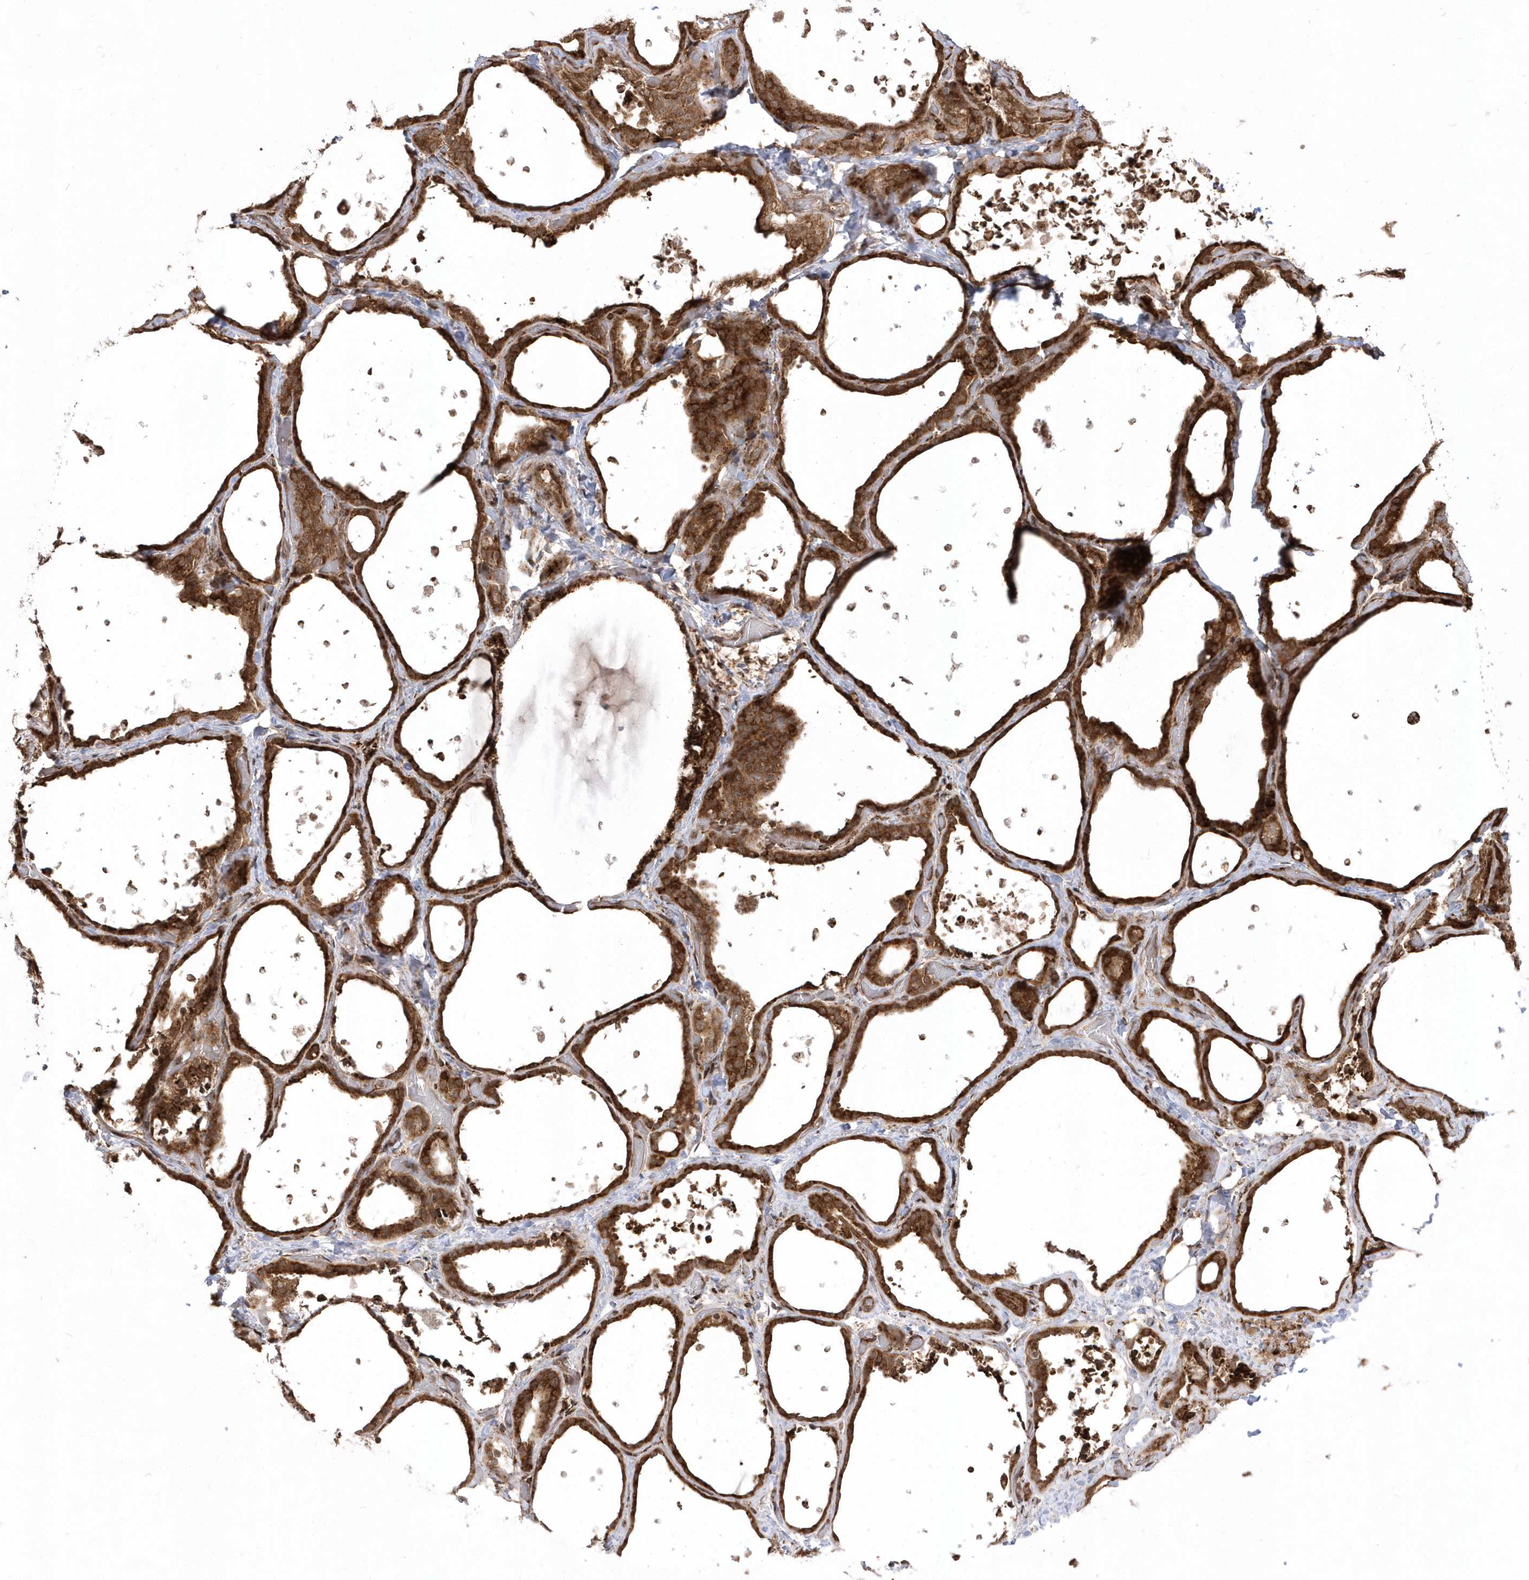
{"staining": {"intensity": "strong", "quantity": ">75%", "location": "cytoplasmic/membranous,nuclear"}, "tissue": "thyroid gland", "cell_type": "Glandular cells", "image_type": "normal", "snomed": [{"axis": "morphology", "description": "Normal tissue, NOS"}, {"axis": "topography", "description": "Thyroid gland"}], "caption": "Protein staining displays strong cytoplasmic/membranous,nuclear staining in approximately >75% of glandular cells in normal thyroid gland. Ihc stains the protein of interest in brown and the nuclei are stained blue.", "gene": "EPC2", "patient": {"sex": "female", "age": 44}}